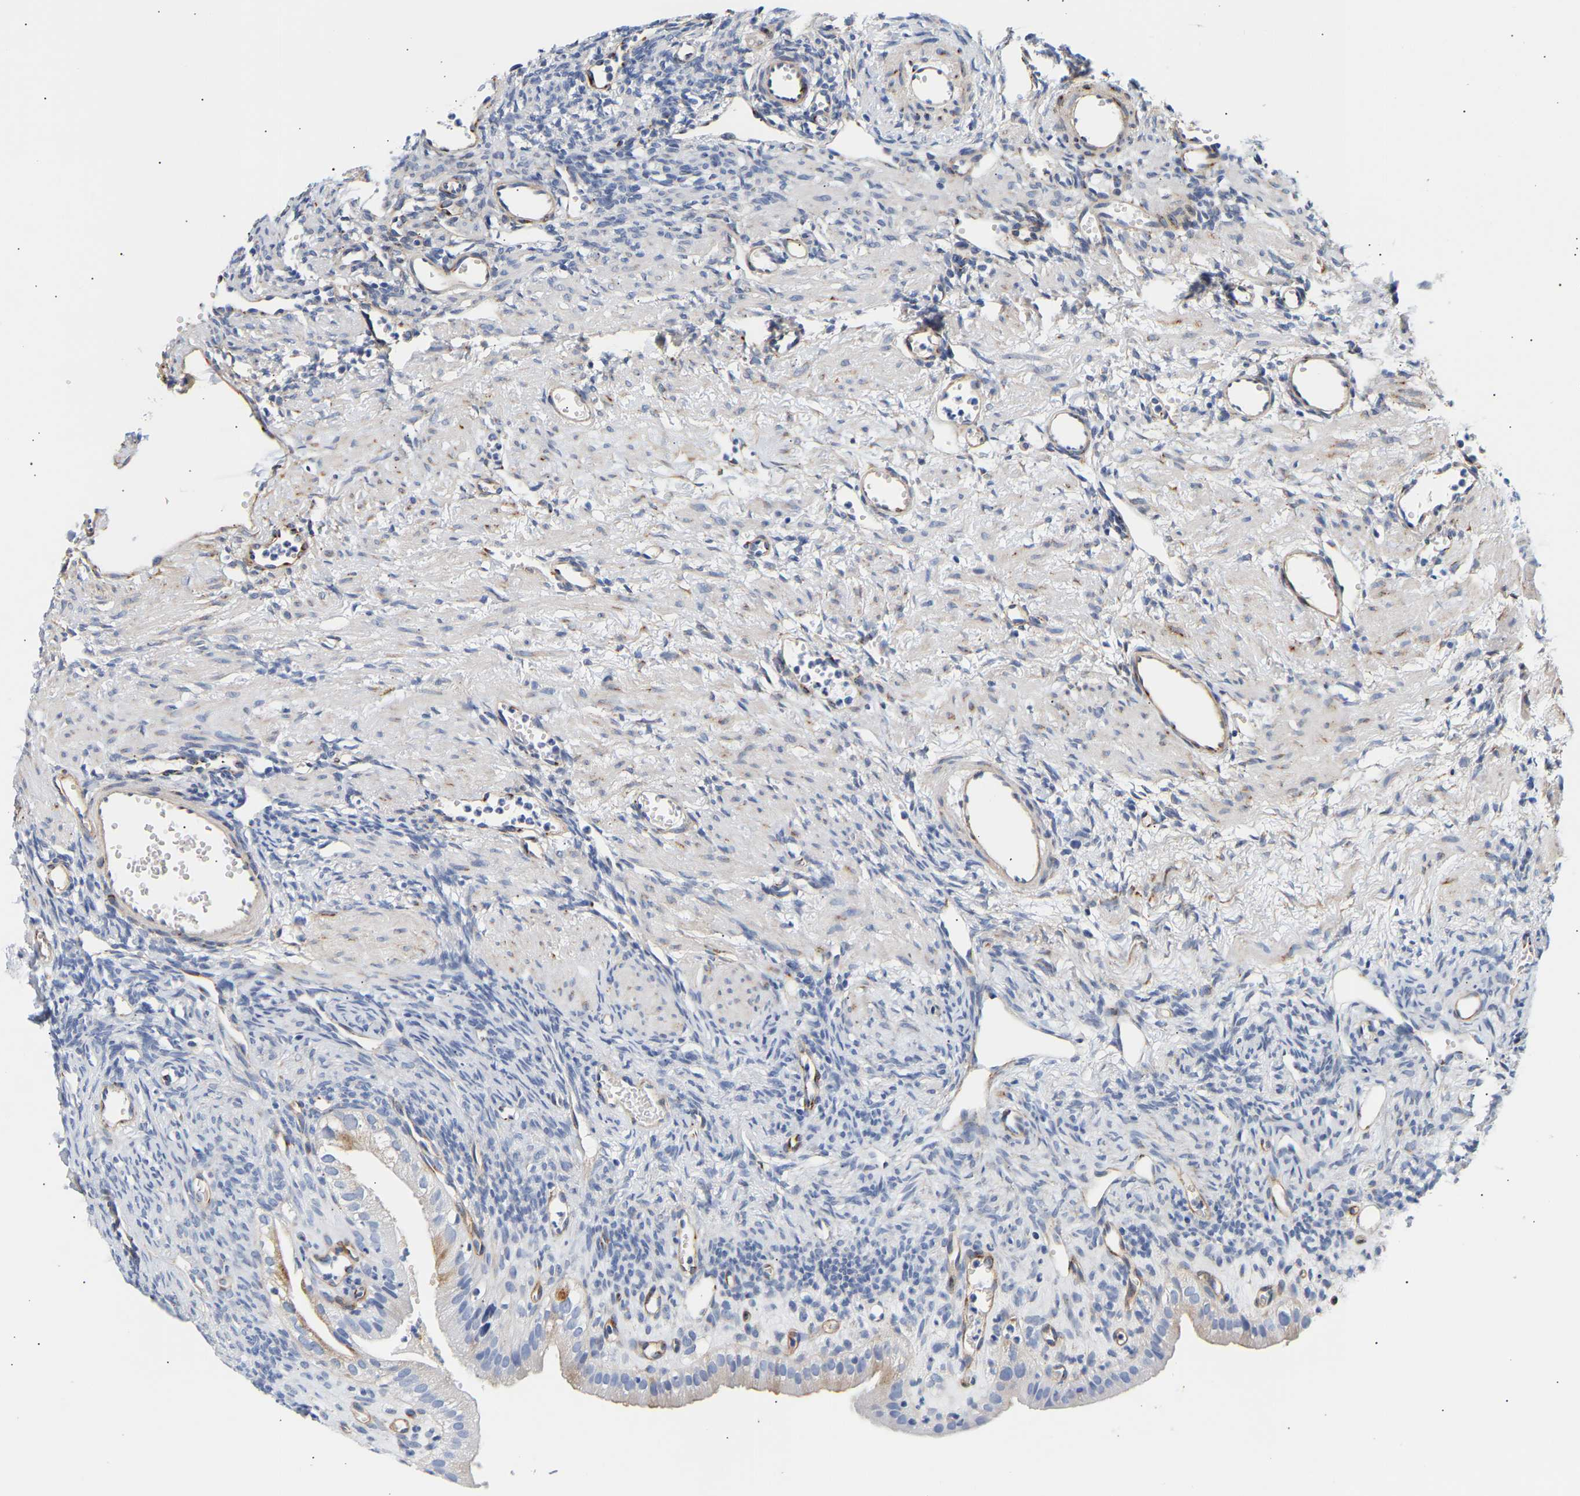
{"staining": {"intensity": "negative", "quantity": "none", "location": "none"}, "tissue": "ovary", "cell_type": "Follicle cells", "image_type": "normal", "snomed": [{"axis": "morphology", "description": "Normal tissue, NOS"}, {"axis": "topography", "description": "Ovary"}], "caption": "The photomicrograph shows no significant expression in follicle cells of ovary.", "gene": "IGFBP7", "patient": {"sex": "female", "age": 33}}